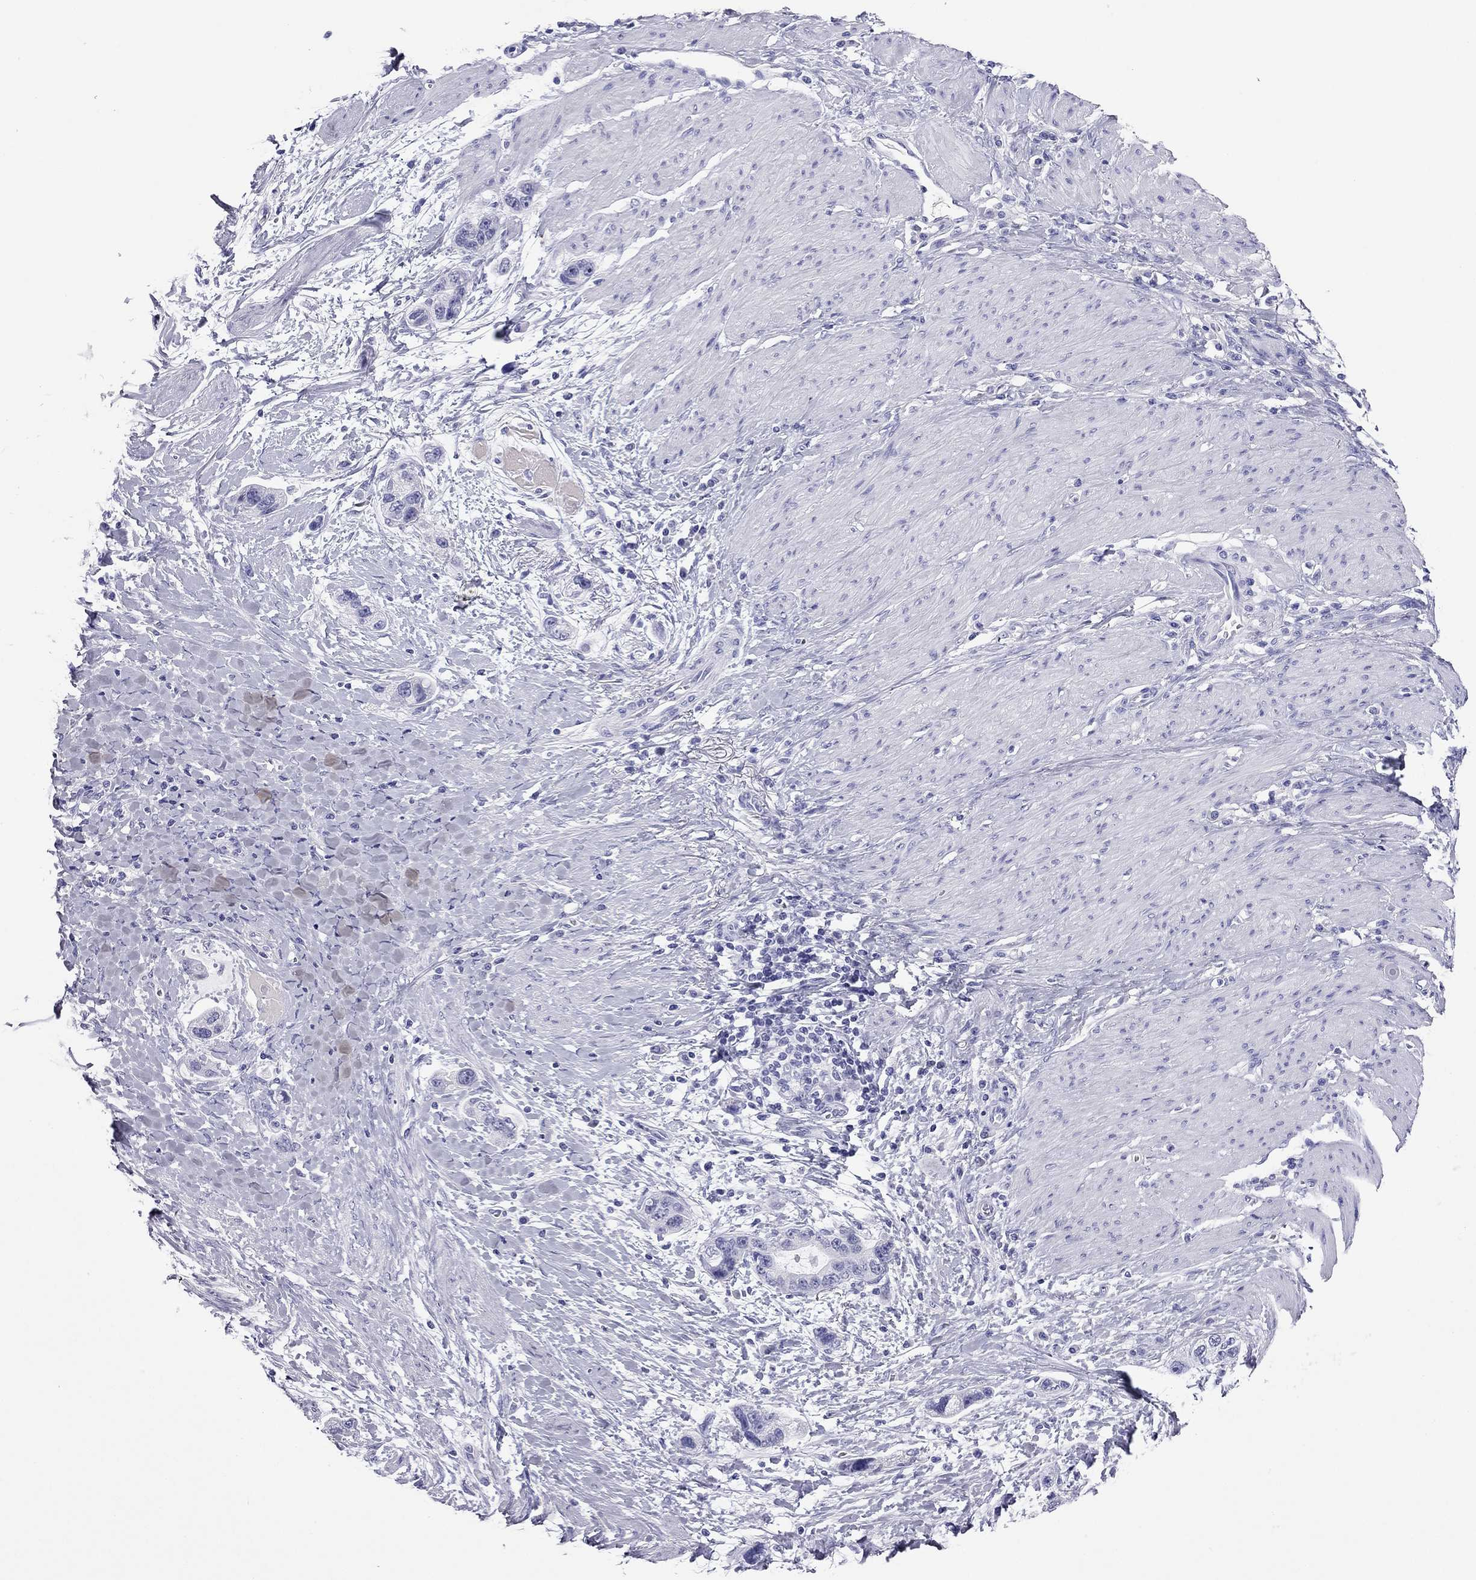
{"staining": {"intensity": "negative", "quantity": "none", "location": "none"}, "tissue": "stomach cancer", "cell_type": "Tumor cells", "image_type": "cancer", "snomed": [{"axis": "morphology", "description": "Adenocarcinoma, NOS"}, {"axis": "topography", "description": "Stomach, lower"}], "caption": "Immunohistochemistry of human stomach cancer (adenocarcinoma) exhibits no positivity in tumor cells. The staining was performed using DAB (3,3'-diaminobenzidine) to visualize the protein expression in brown, while the nuclei were stained in blue with hematoxylin (Magnification: 20x).", "gene": "ODF4", "patient": {"sex": "female", "age": 93}}